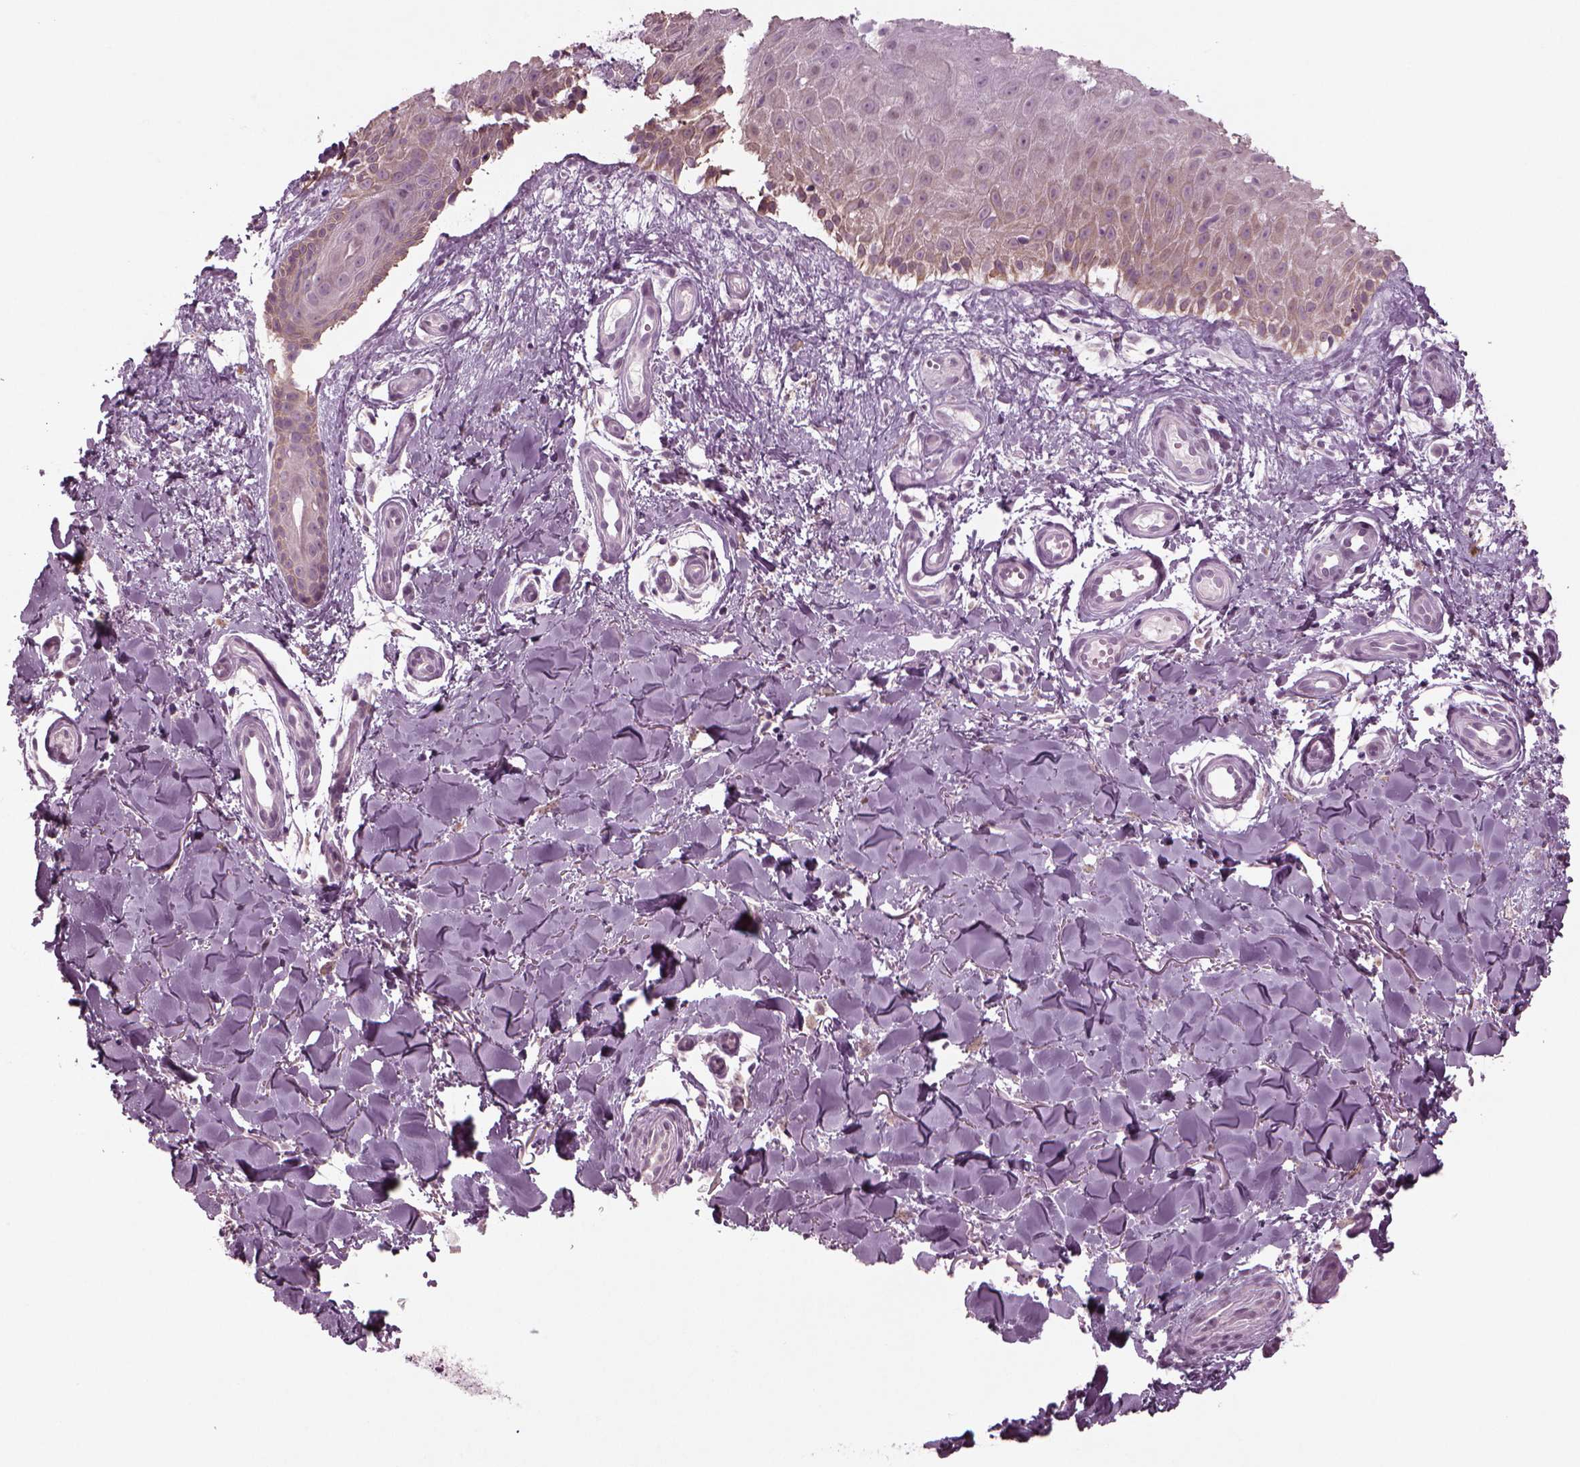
{"staining": {"intensity": "weak", "quantity": "<25%", "location": "cytoplasmic/membranous"}, "tissue": "melanoma", "cell_type": "Tumor cells", "image_type": "cancer", "snomed": [{"axis": "morphology", "description": "Malignant melanoma, NOS"}, {"axis": "topography", "description": "Skin"}], "caption": "Immunohistochemical staining of melanoma reveals no significant staining in tumor cells.", "gene": "MGAT4D", "patient": {"sex": "female", "age": 53}}